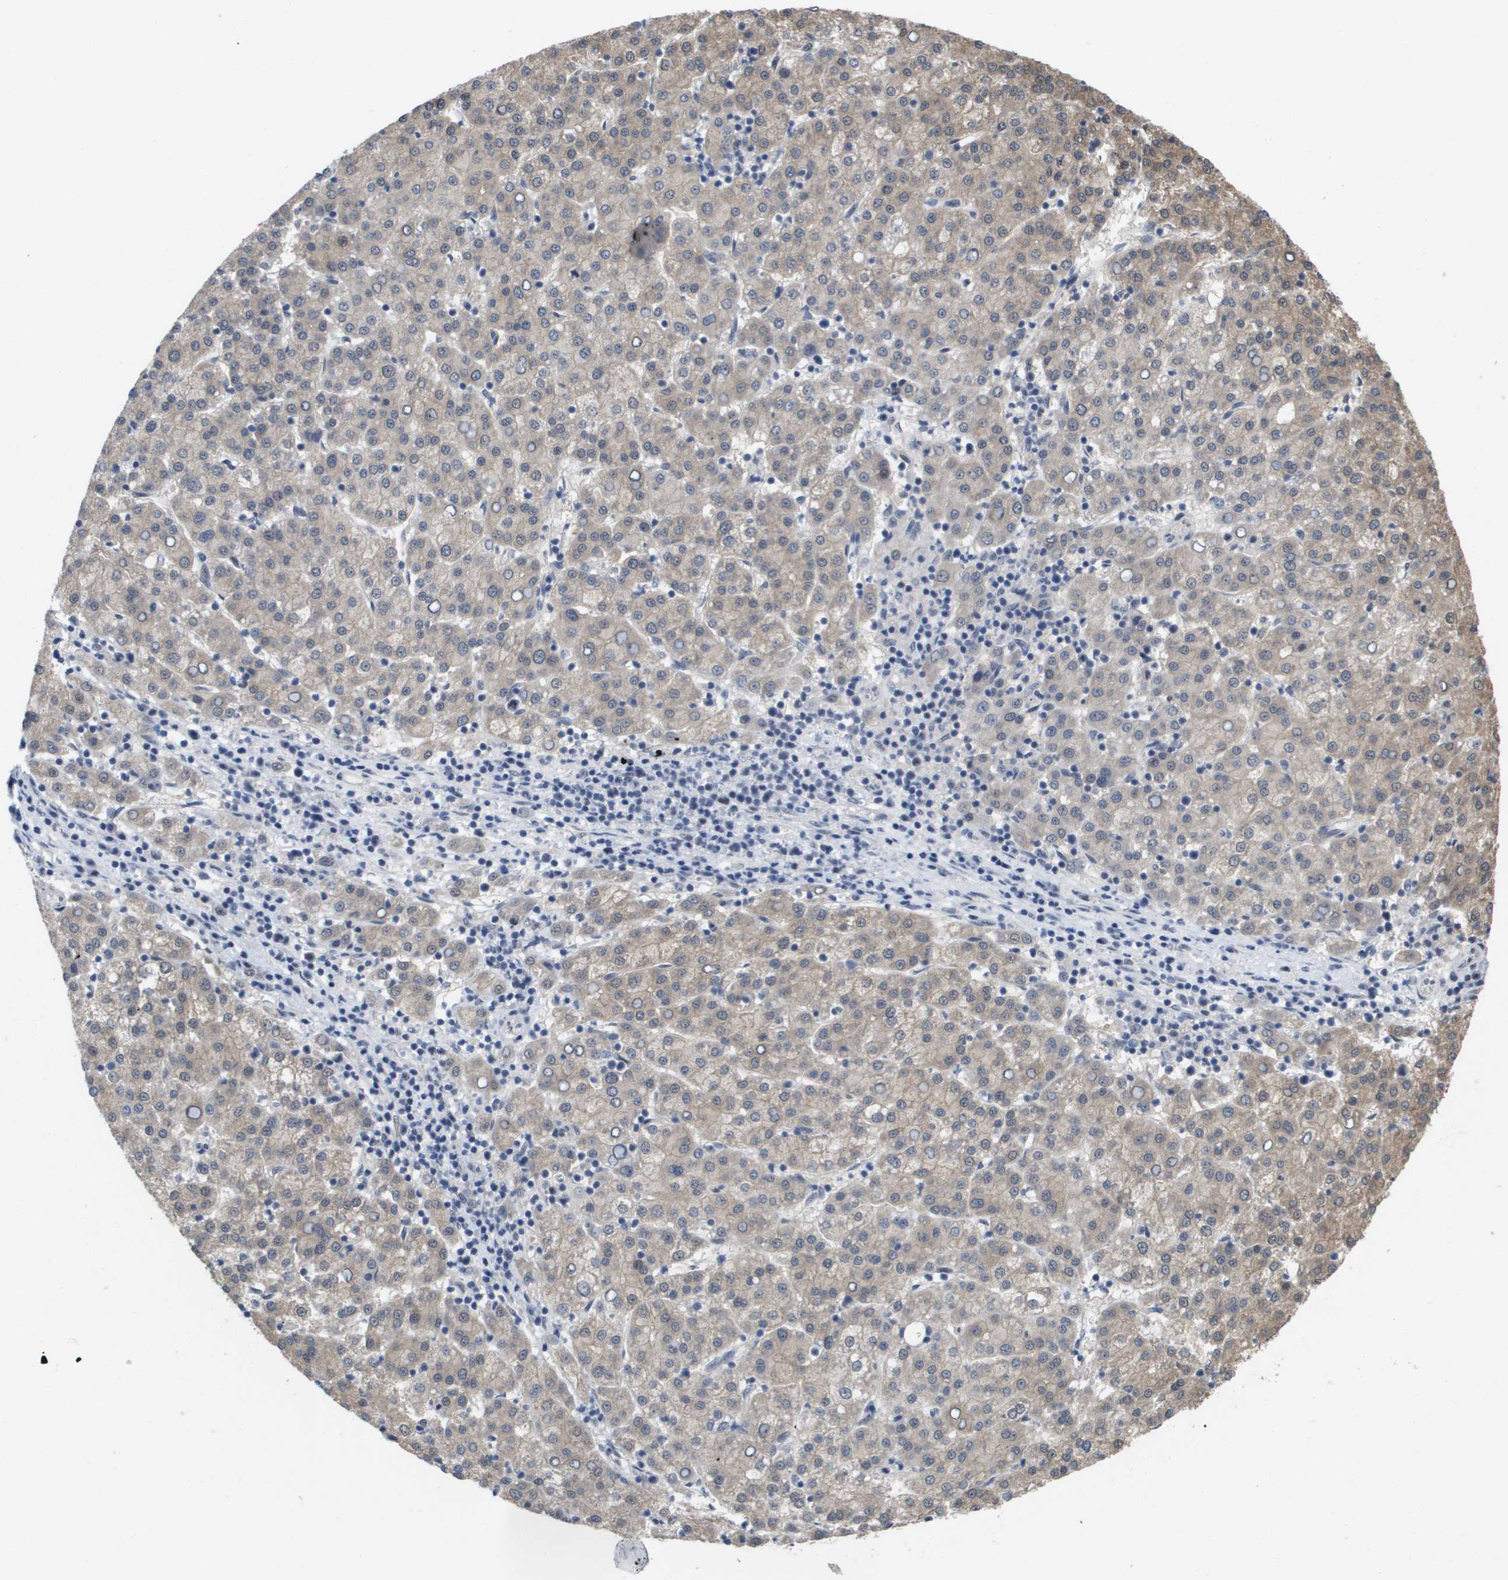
{"staining": {"intensity": "weak", "quantity": "<25%", "location": "cytoplasmic/membranous"}, "tissue": "liver cancer", "cell_type": "Tumor cells", "image_type": "cancer", "snomed": [{"axis": "morphology", "description": "Carcinoma, Hepatocellular, NOS"}, {"axis": "topography", "description": "Liver"}], "caption": "Histopathology image shows no protein expression in tumor cells of liver cancer tissue.", "gene": "AMBRA1", "patient": {"sex": "female", "age": 58}}